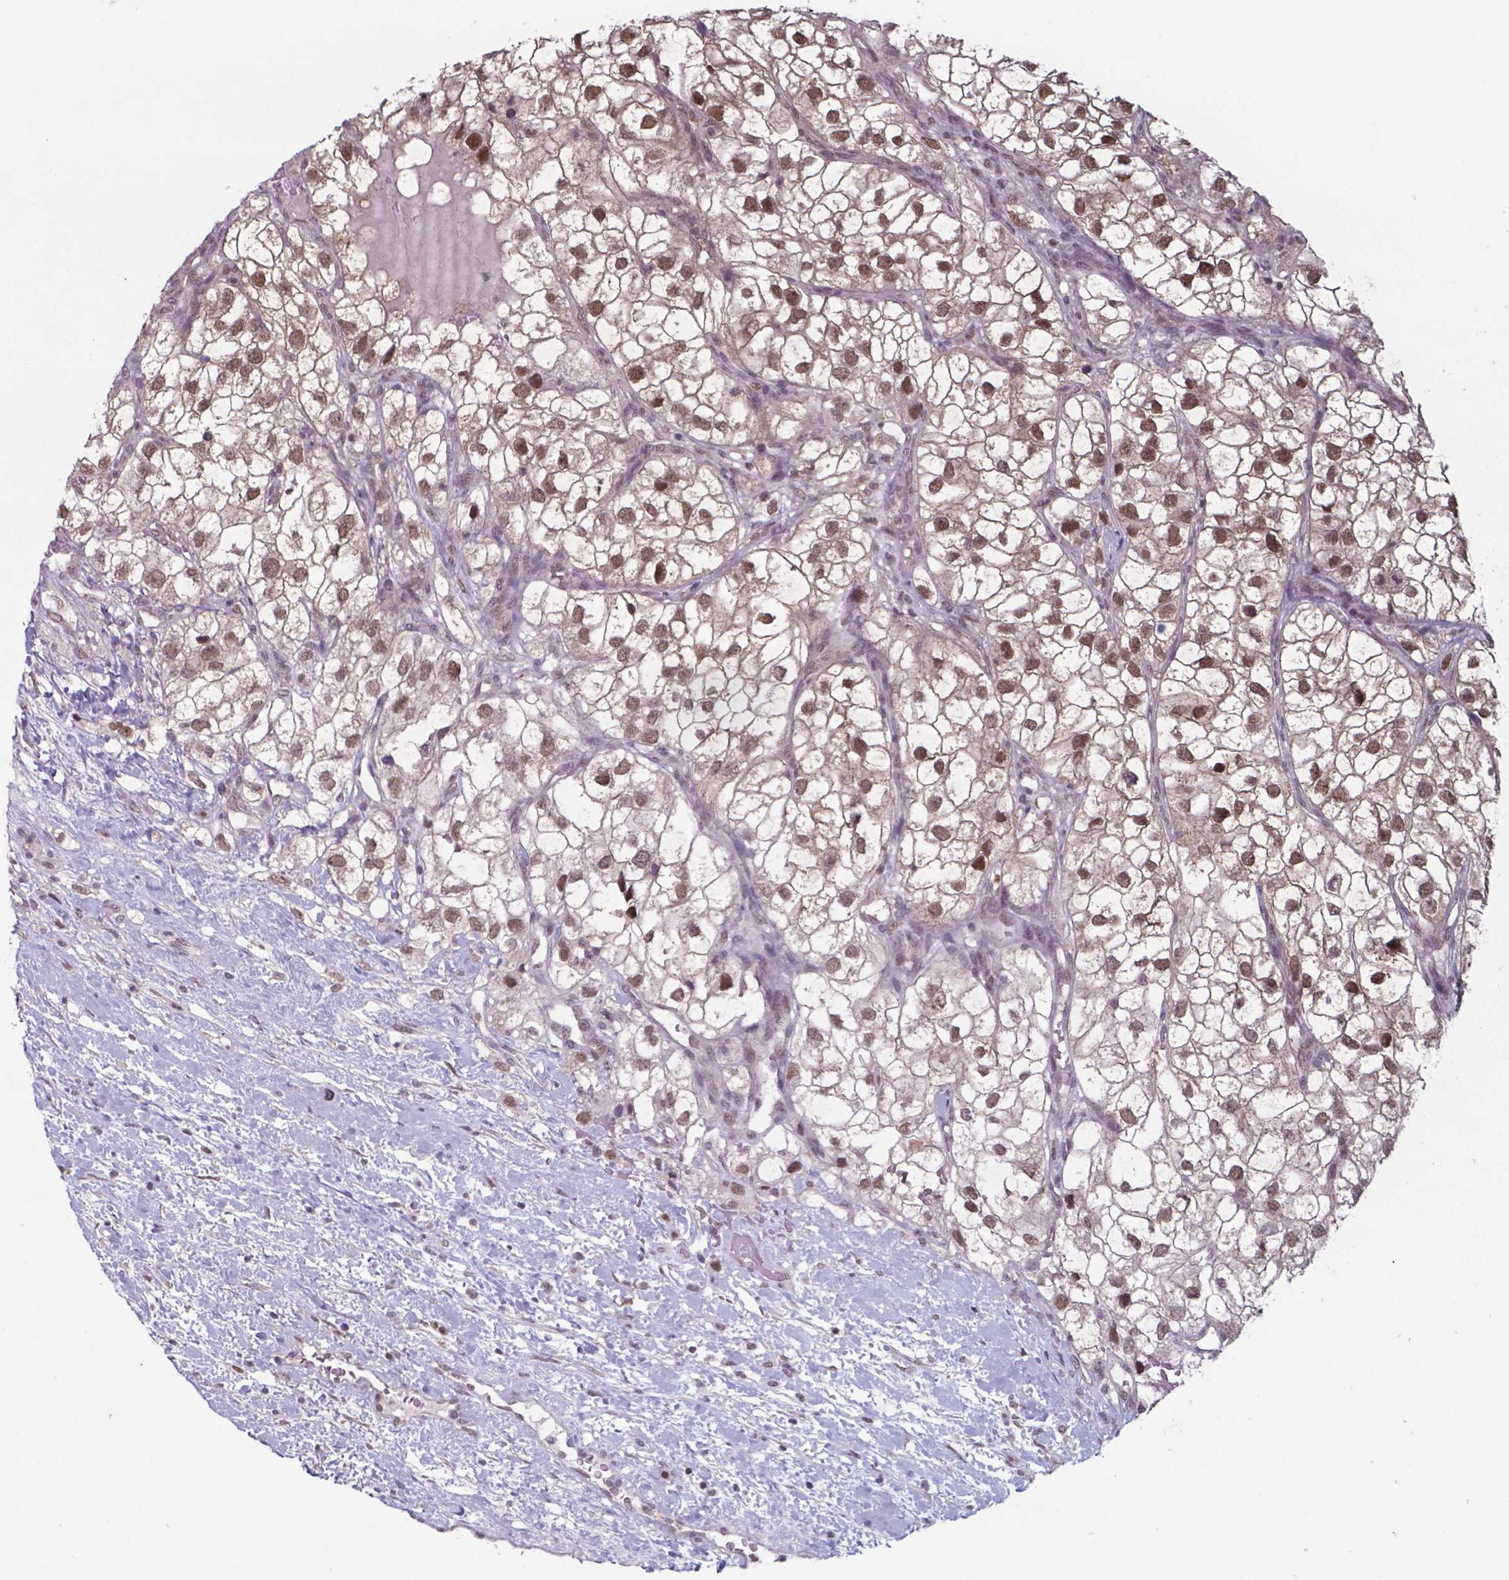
{"staining": {"intensity": "moderate", "quantity": ">75%", "location": "cytoplasmic/membranous,nuclear"}, "tissue": "renal cancer", "cell_type": "Tumor cells", "image_type": "cancer", "snomed": [{"axis": "morphology", "description": "Adenocarcinoma, NOS"}, {"axis": "topography", "description": "Kidney"}], "caption": "Tumor cells display medium levels of moderate cytoplasmic/membranous and nuclear staining in approximately >75% of cells in human adenocarcinoma (renal).", "gene": "UBA1", "patient": {"sex": "male", "age": 59}}